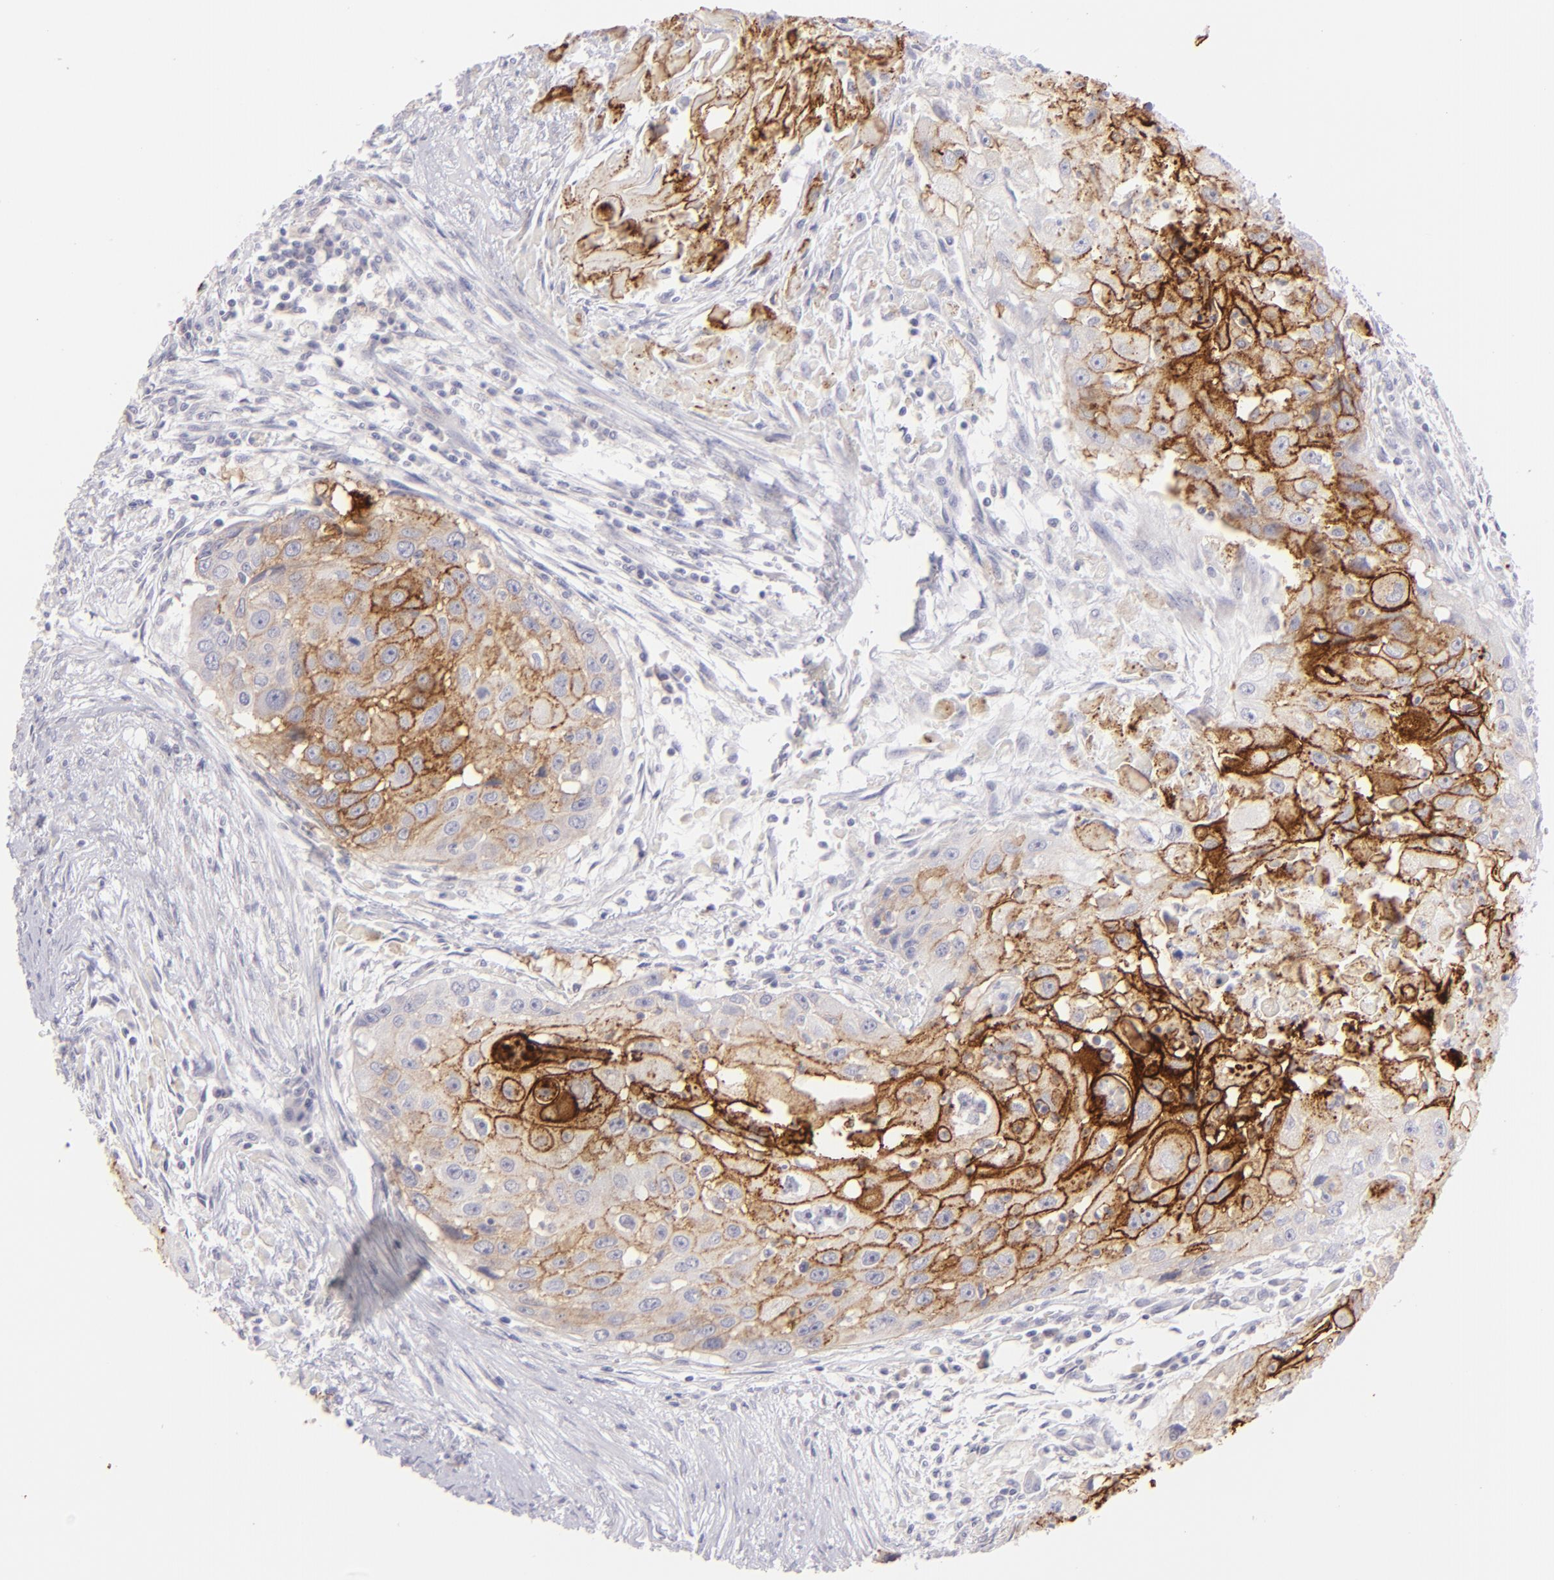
{"staining": {"intensity": "moderate", "quantity": "25%-75%", "location": "cytoplasmic/membranous"}, "tissue": "head and neck cancer", "cell_type": "Tumor cells", "image_type": "cancer", "snomed": [{"axis": "morphology", "description": "Squamous cell carcinoma, NOS"}, {"axis": "topography", "description": "Head-Neck"}], "caption": "Immunohistochemical staining of squamous cell carcinoma (head and neck) reveals medium levels of moderate cytoplasmic/membranous expression in about 25%-75% of tumor cells. (Brightfield microscopy of DAB IHC at high magnification).", "gene": "CLDN4", "patient": {"sex": "male", "age": 64}}